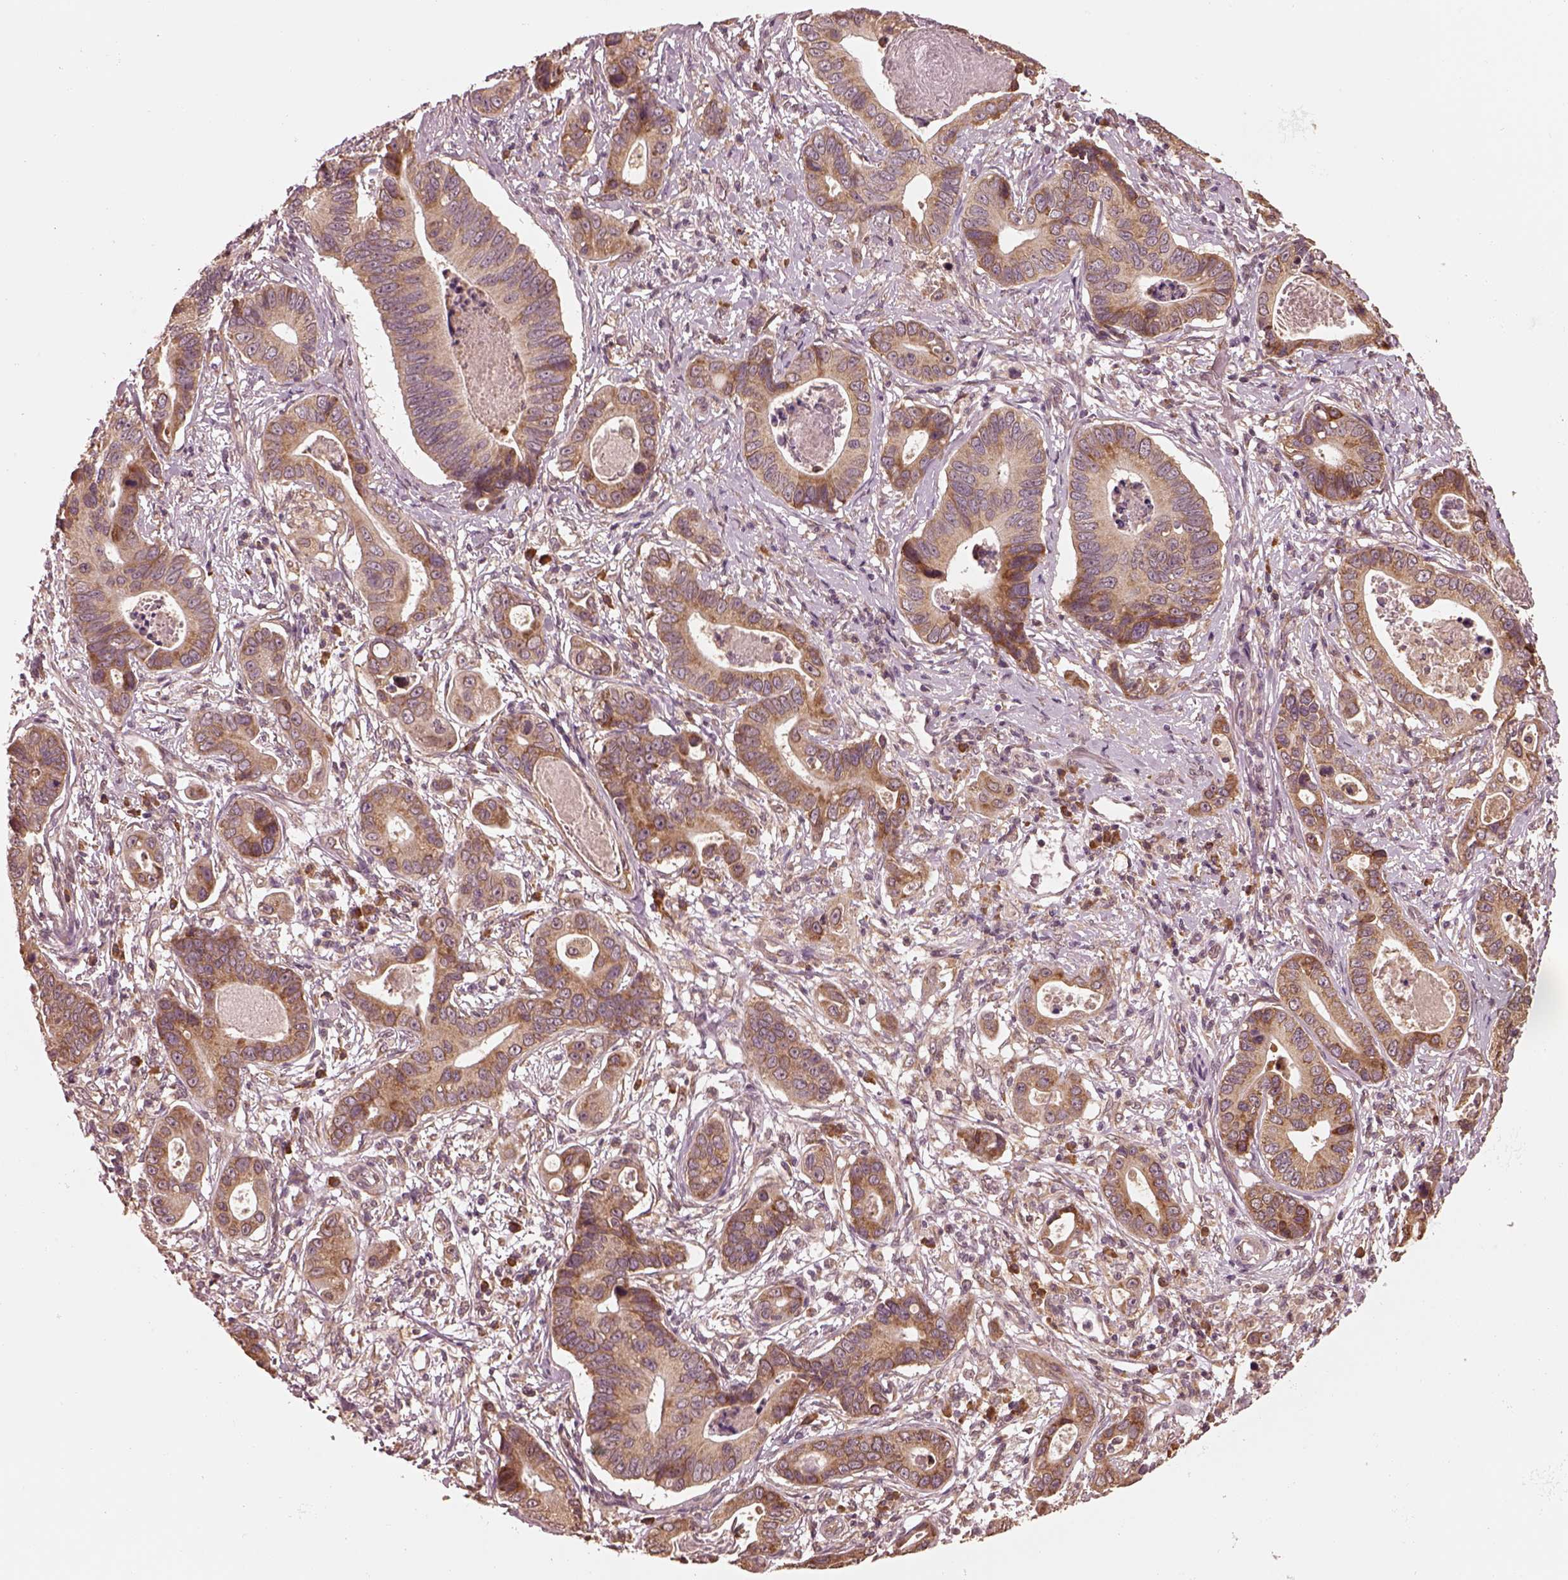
{"staining": {"intensity": "moderate", "quantity": ">75%", "location": "cytoplasmic/membranous"}, "tissue": "stomach cancer", "cell_type": "Tumor cells", "image_type": "cancer", "snomed": [{"axis": "morphology", "description": "Adenocarcinoma, NOS"}, {"axis": "topography", "description": "Stomach"}], "caption": "Protein staining of stomach cancer tissue demonstrates moderate cytoplasmic/membranous expression in approximately >75% of tumor cells.", "gene": "RPS5", "patient": {"sex": "male", "age": 84}}